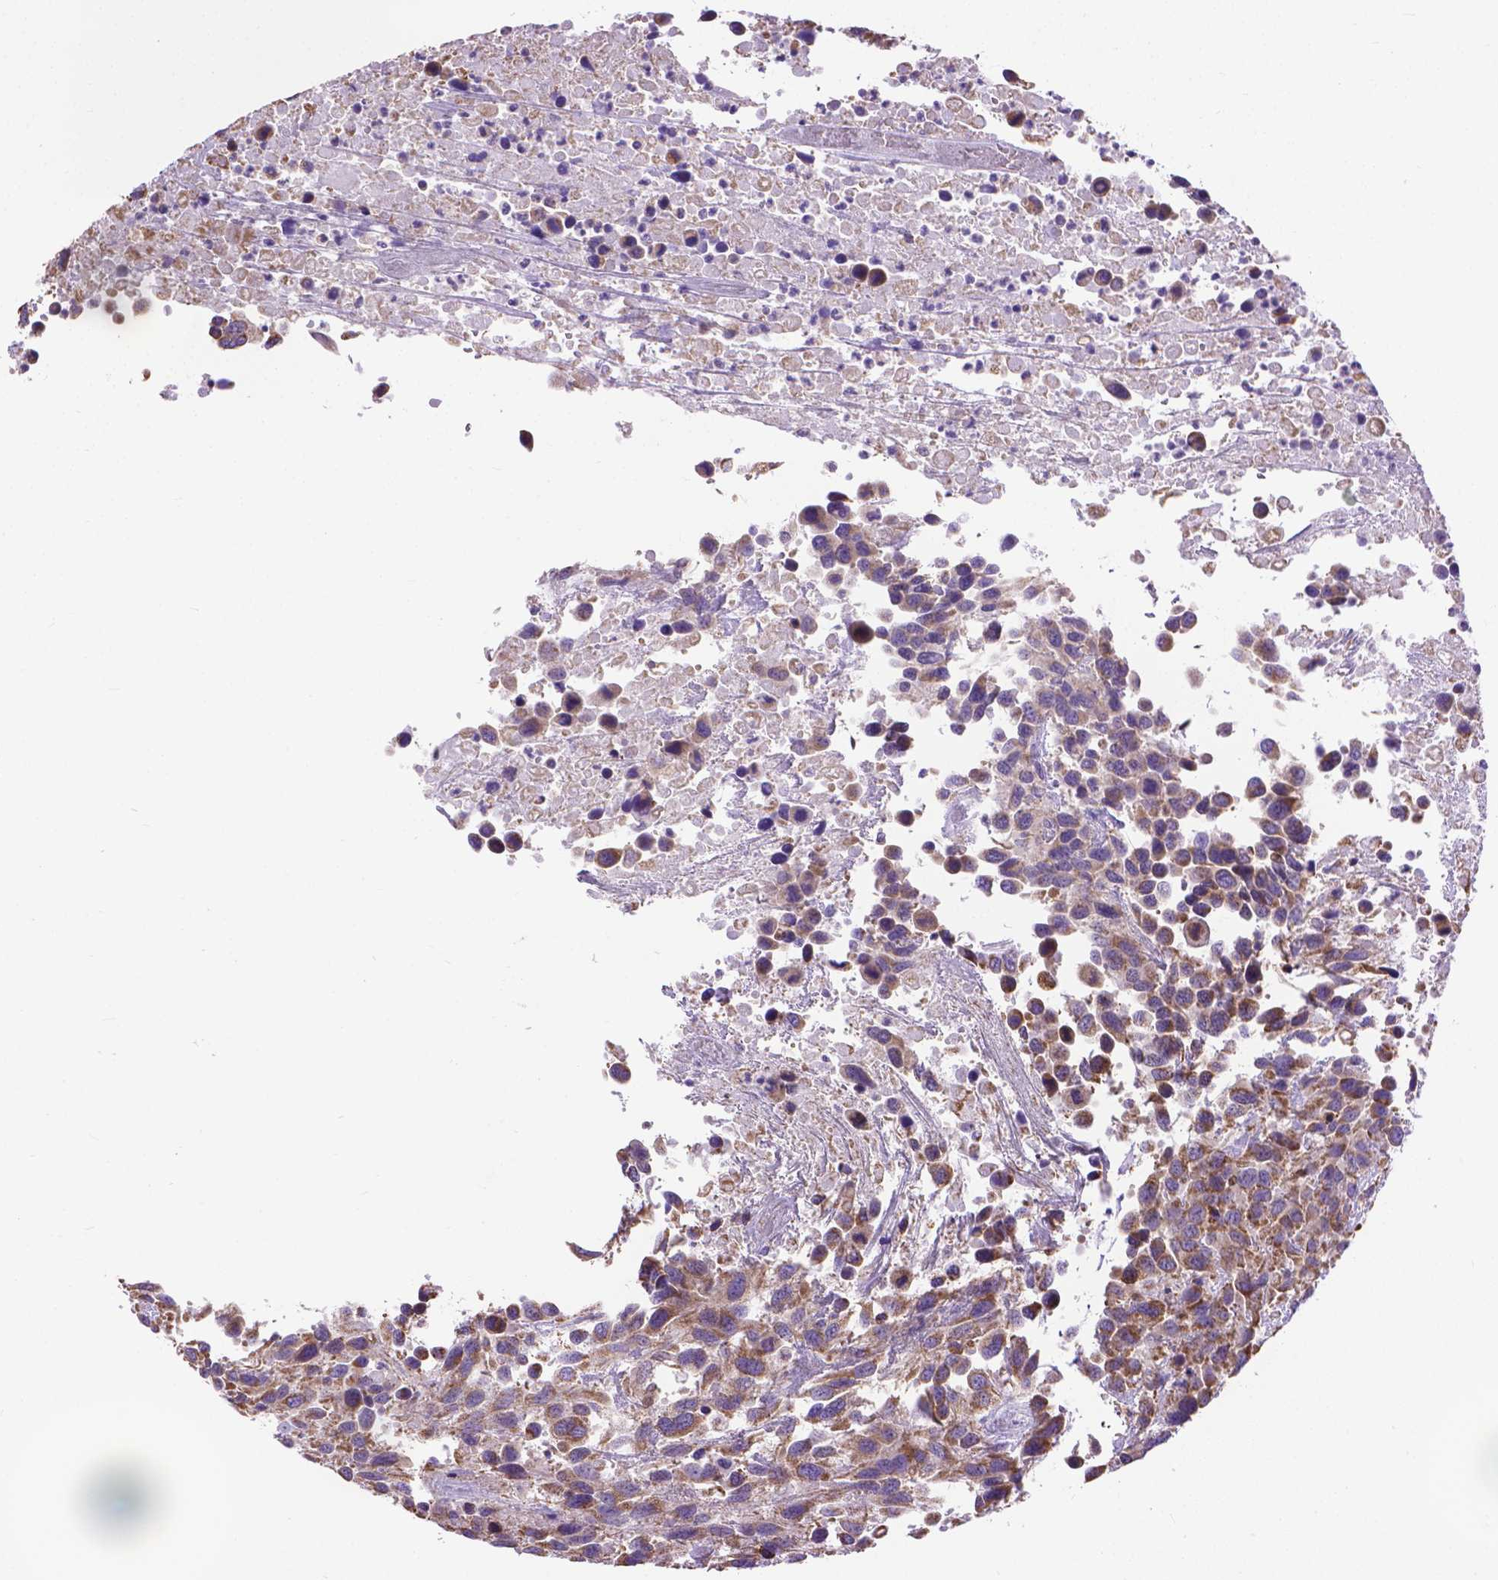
{"staining": {"intensity": "moderate", "quantity": "25%-75%", "location": "cytoplasmic/membranous"}, "tissue": "urothelial cancer", "cell_type": "Tumor cells", "image_type": "cancer", "snomed": [{"axis": "morphology", "description": "Urothelial carcinoma, High grade"}, {"axis": "topography", "description": "Urinary bladder"}], "caption": "A high-resolution photomicrograph shows immunohistochemistry staining of urothelial cancer, which demonstrates moderate cytoplasmic/membranous expression in about 25%-75% of tumor cells.", "gene": "SYN1", "patient": {"sex": "female", "age": 70}}